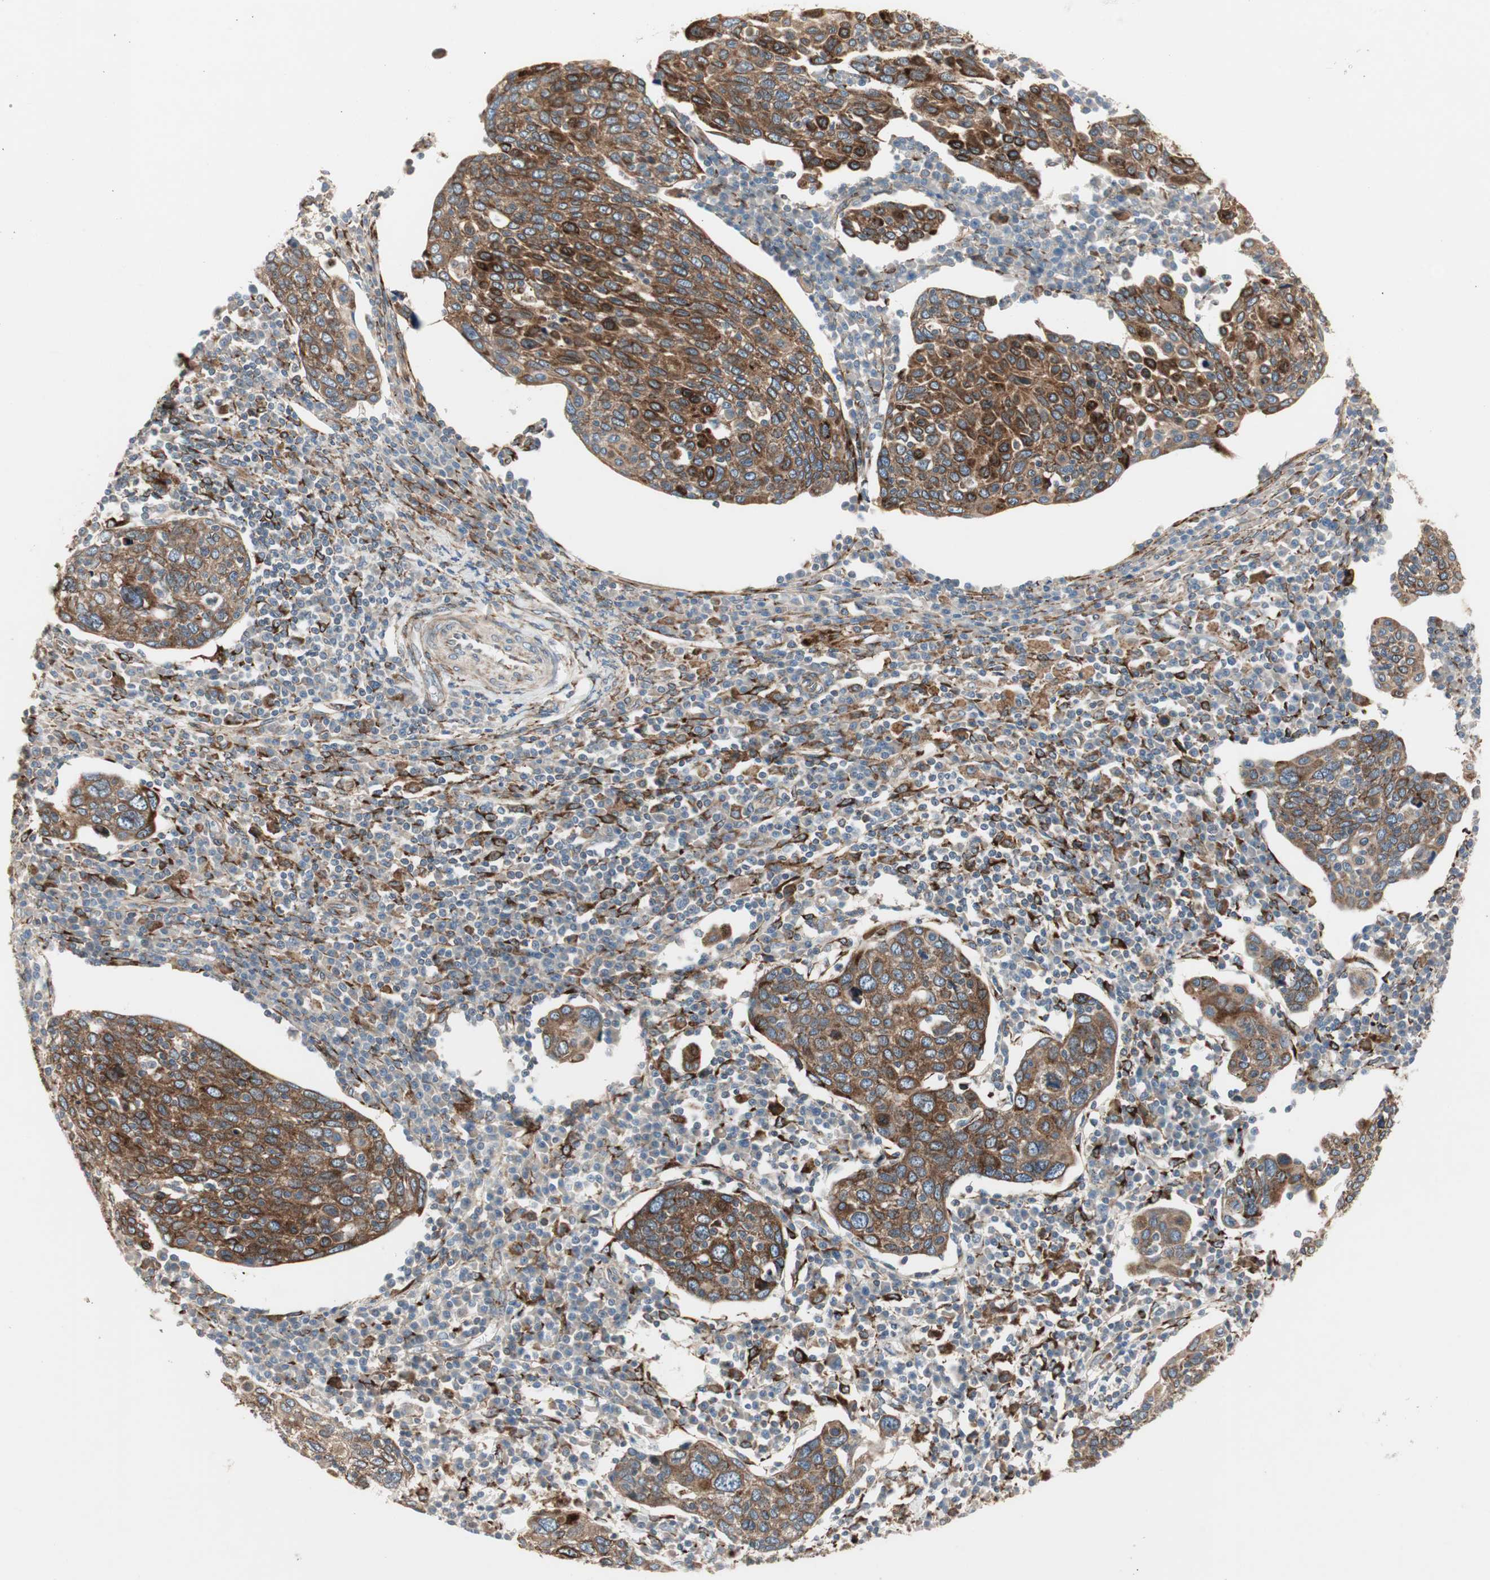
{"staining": {"intensity": "strong", "quantity": ">75%", "location": "cytoplasmic/membranous"}, "tissue": "cervical cancer", "cell_type": "Tumor cells", "image_type": "cancer", "snomed": [{"axis": "morphology", "description": "Squamous cell carcinoma, NOS"}, {"axis": "topography", "description": "Cervix"}], "caption": "Immunohistochemical staining of human cervical cancer demonstrates high levels of strong cytoplasmic/membranous protein positivity in about >75% of tumor cells. (DAB = brown stain, brightfield microscopy at high magnification).", "gene": "H6PD", "patient": {"sex": "female", "age": 40}}